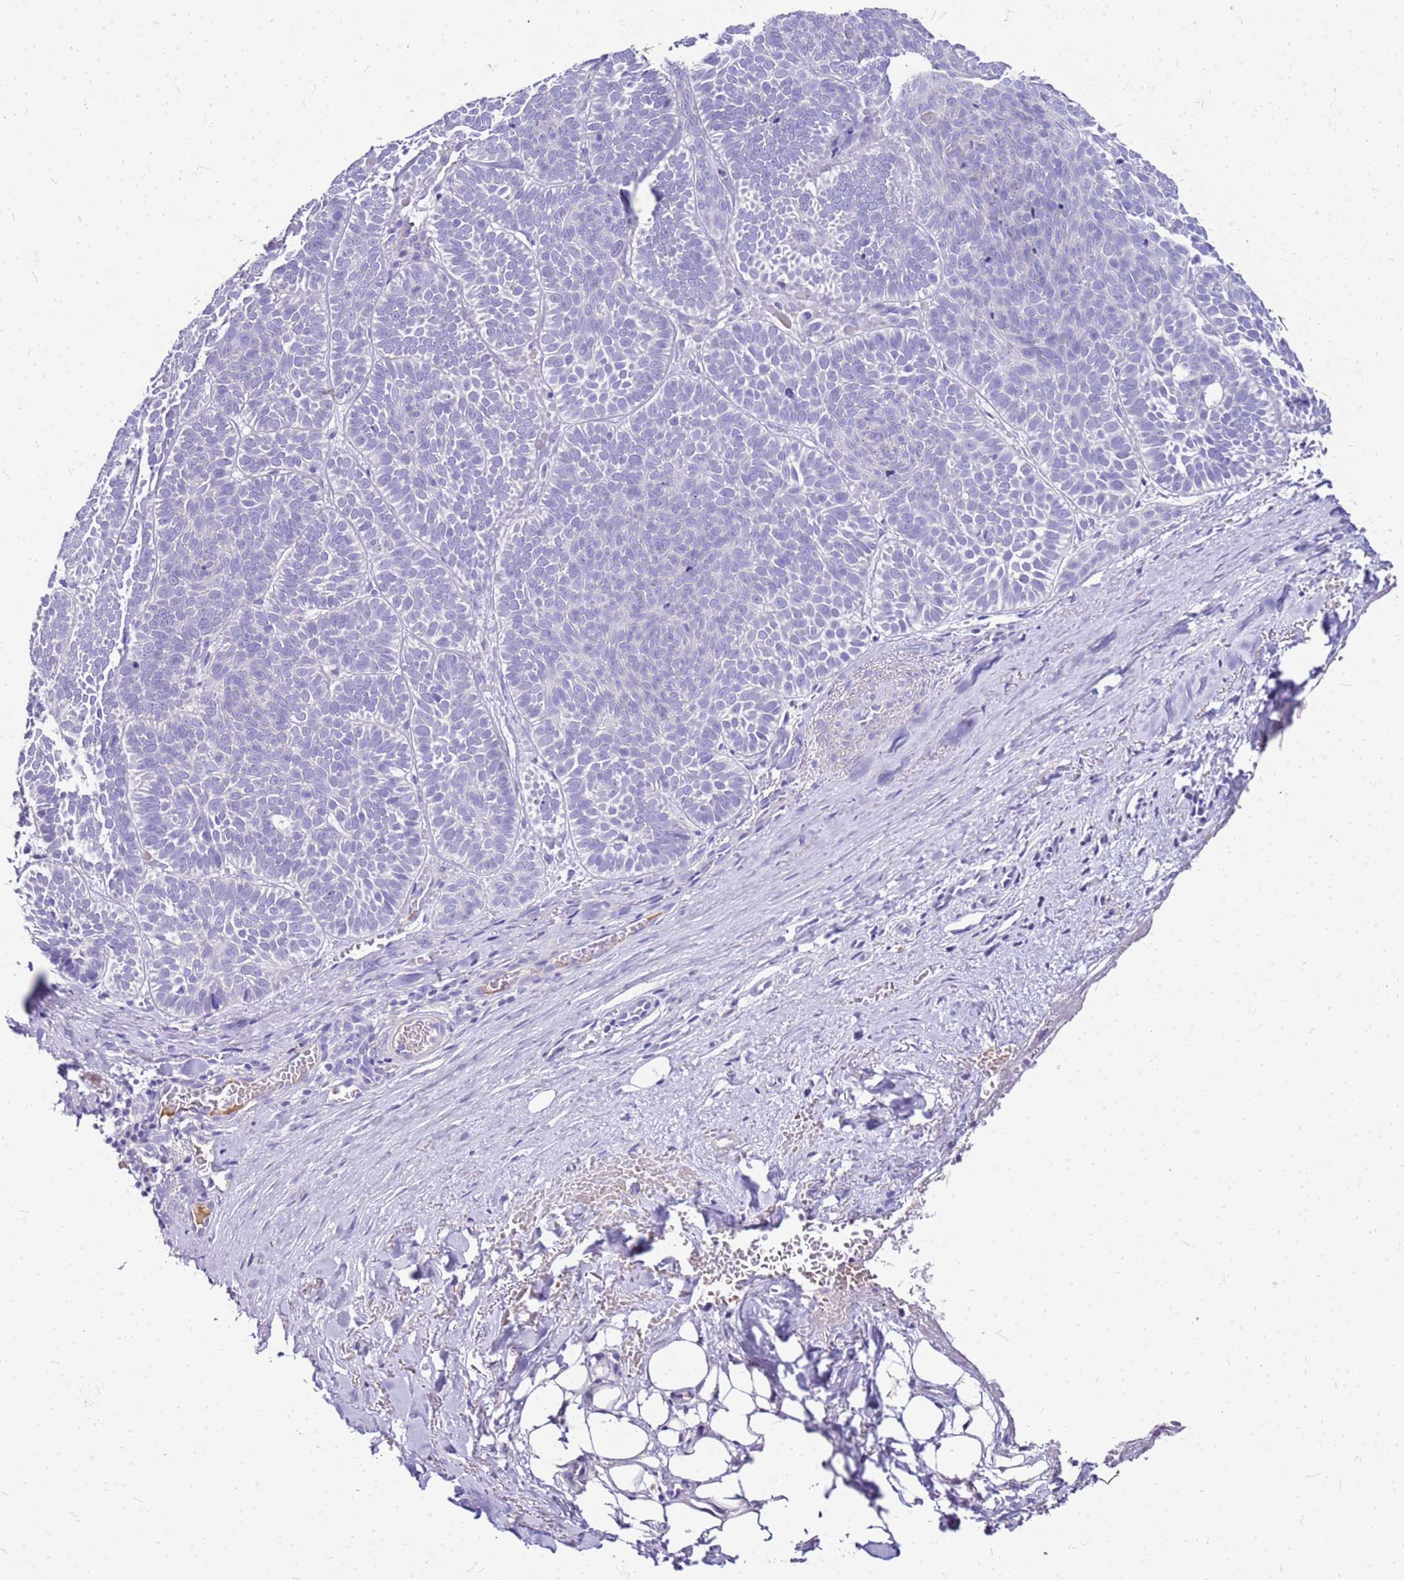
{"staining": {"intensity": "negative", "quantity": "none", "location": "none"}, "tissue": "skin cancer", "cell_type": "Tumor cells", "image_type": "cancer", "snomed": [{"axis": "morphology", "description": "Basal cell carcinoma"}, {"axis": "topography", "description": "Skin"}], "caption": "High power microscopy micrograph of an immunohistochemistry histopathology image of skin cancer (basal cell carcinoma), revealing no significant expression in tumor cells. (IHC, brightfield microscopy, high magnification).", "gene": "DCDC2B", "patient": {"sex": "male", "age": 85}}